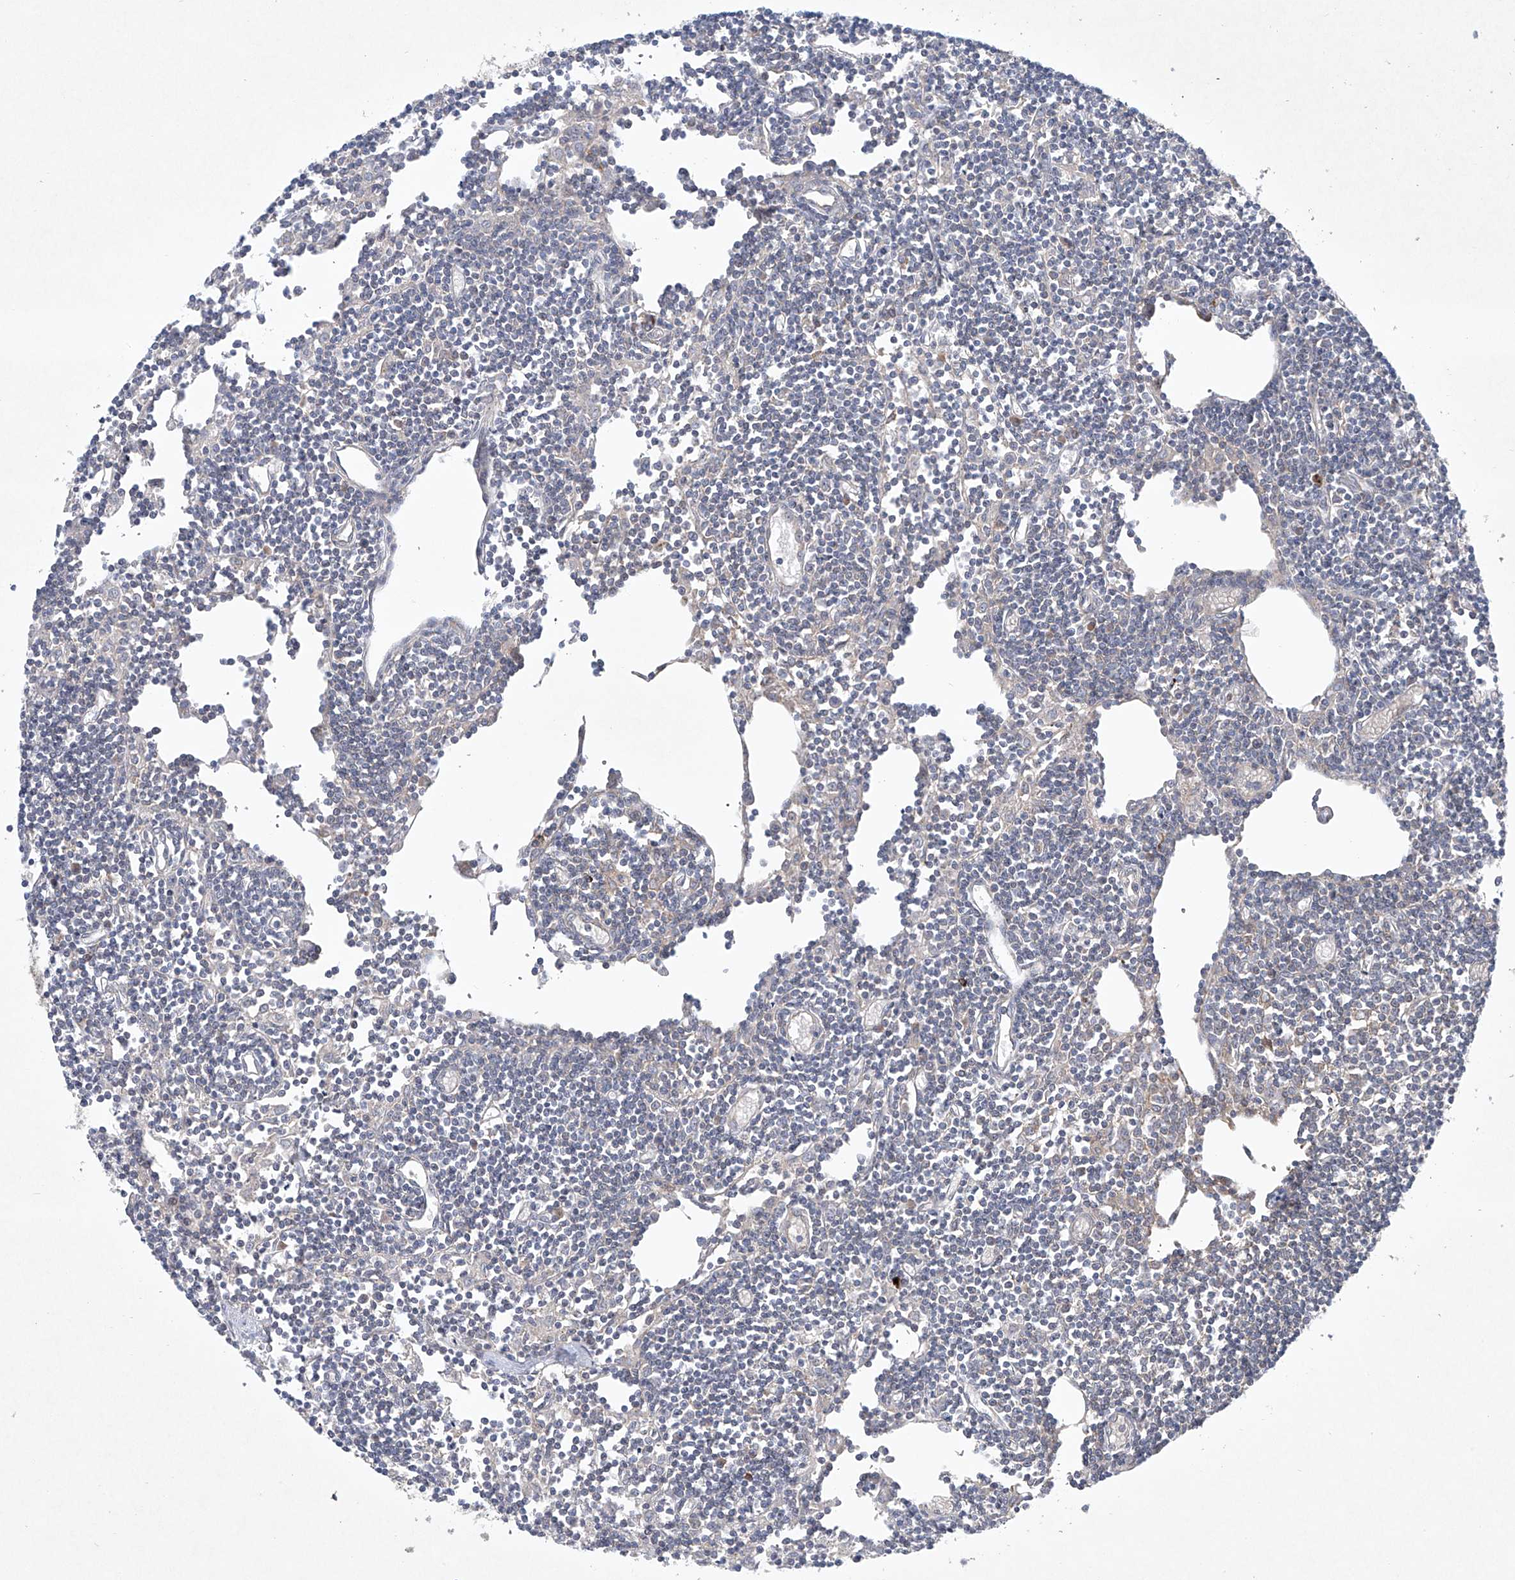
{"staining": {"intensity": "strong", "quantity": "<25%", "location": "cytoplasmic/membranous"}, "tissue": "lymph node", "cell_type": "Germinal center cells", "image_type": "normal", "snomed": [{"axis": "morphology", "description": "Normal tissue, NOS"}, {"axis": "topography", "description": "Lymph node"}], "caption": "A micrograph of lymph node stained for a protein exhibits strong cytoplasmic/membranous brown staining in germinal center cells. The staining is performed using DAB (3,3'-diaminobenzidine) brown chromogen to label protein expression. The nuclei are counter-stained blue using hematoxylin.", "gene": "TJAP1", "patient": {"sex": "female", "age": 11}}